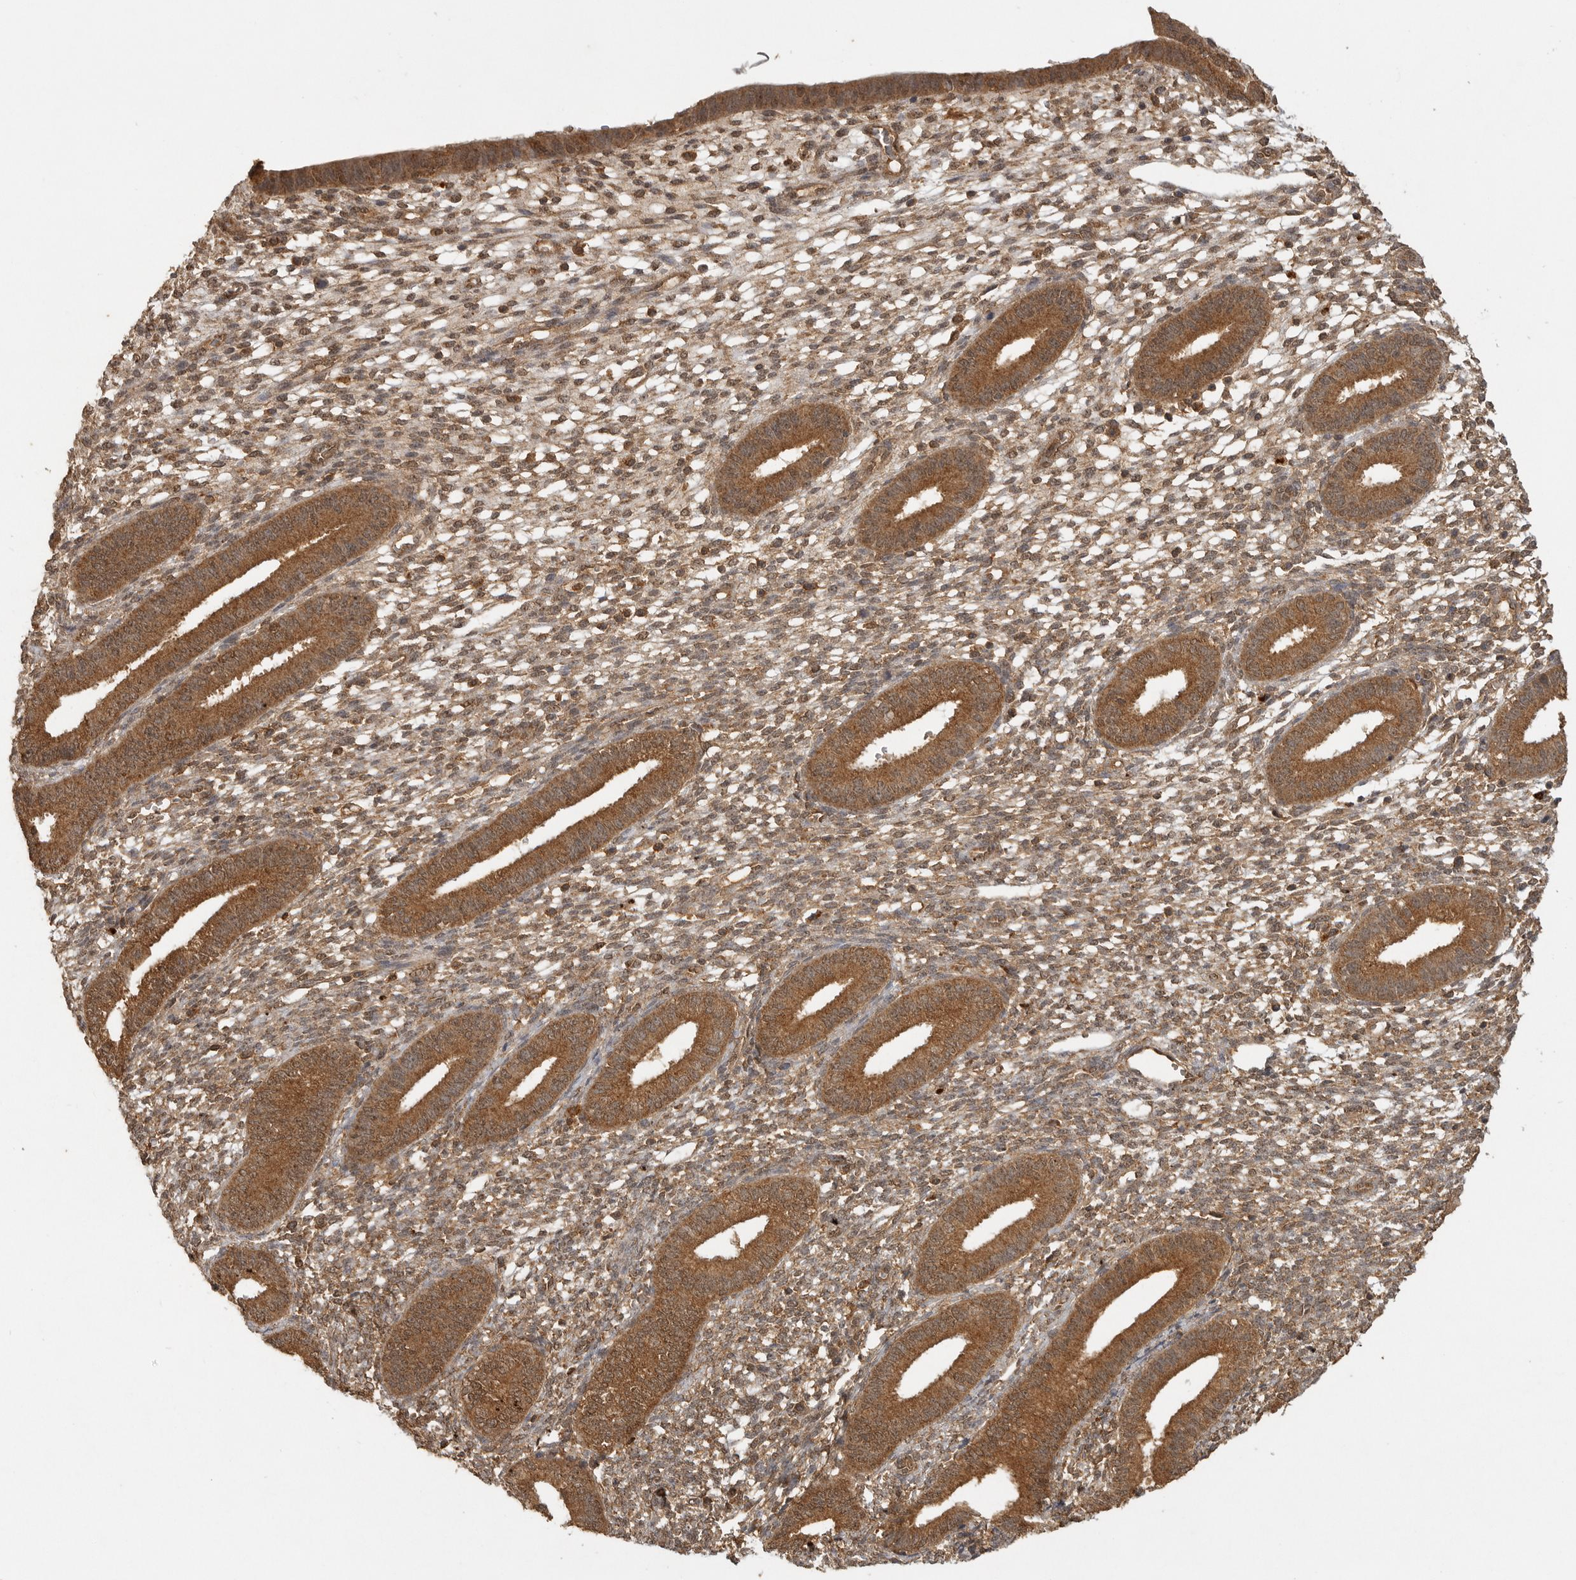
{"staining": {"intensity": "weak", "quantity": ">75%", "location": "cytoplasmic/membranous"}, "tissue": "endometrium", "cell_type": "Cells in endometrial stroma", "image_type": "normal", "snomed": [{"axis": "morphology", "description": "Normal tissue, NOS"}, {"axis": "topography", "description": "Endometrium"}], "caption": "Immunohistochemical staining of normal human endometrium shows >75% levels of weak cytoplasmic/membranous protein staining in about >75% of cells in endometrial stroma.", "gene": "ICOSLG", "patient": {"sex": "female", "age": 46}}